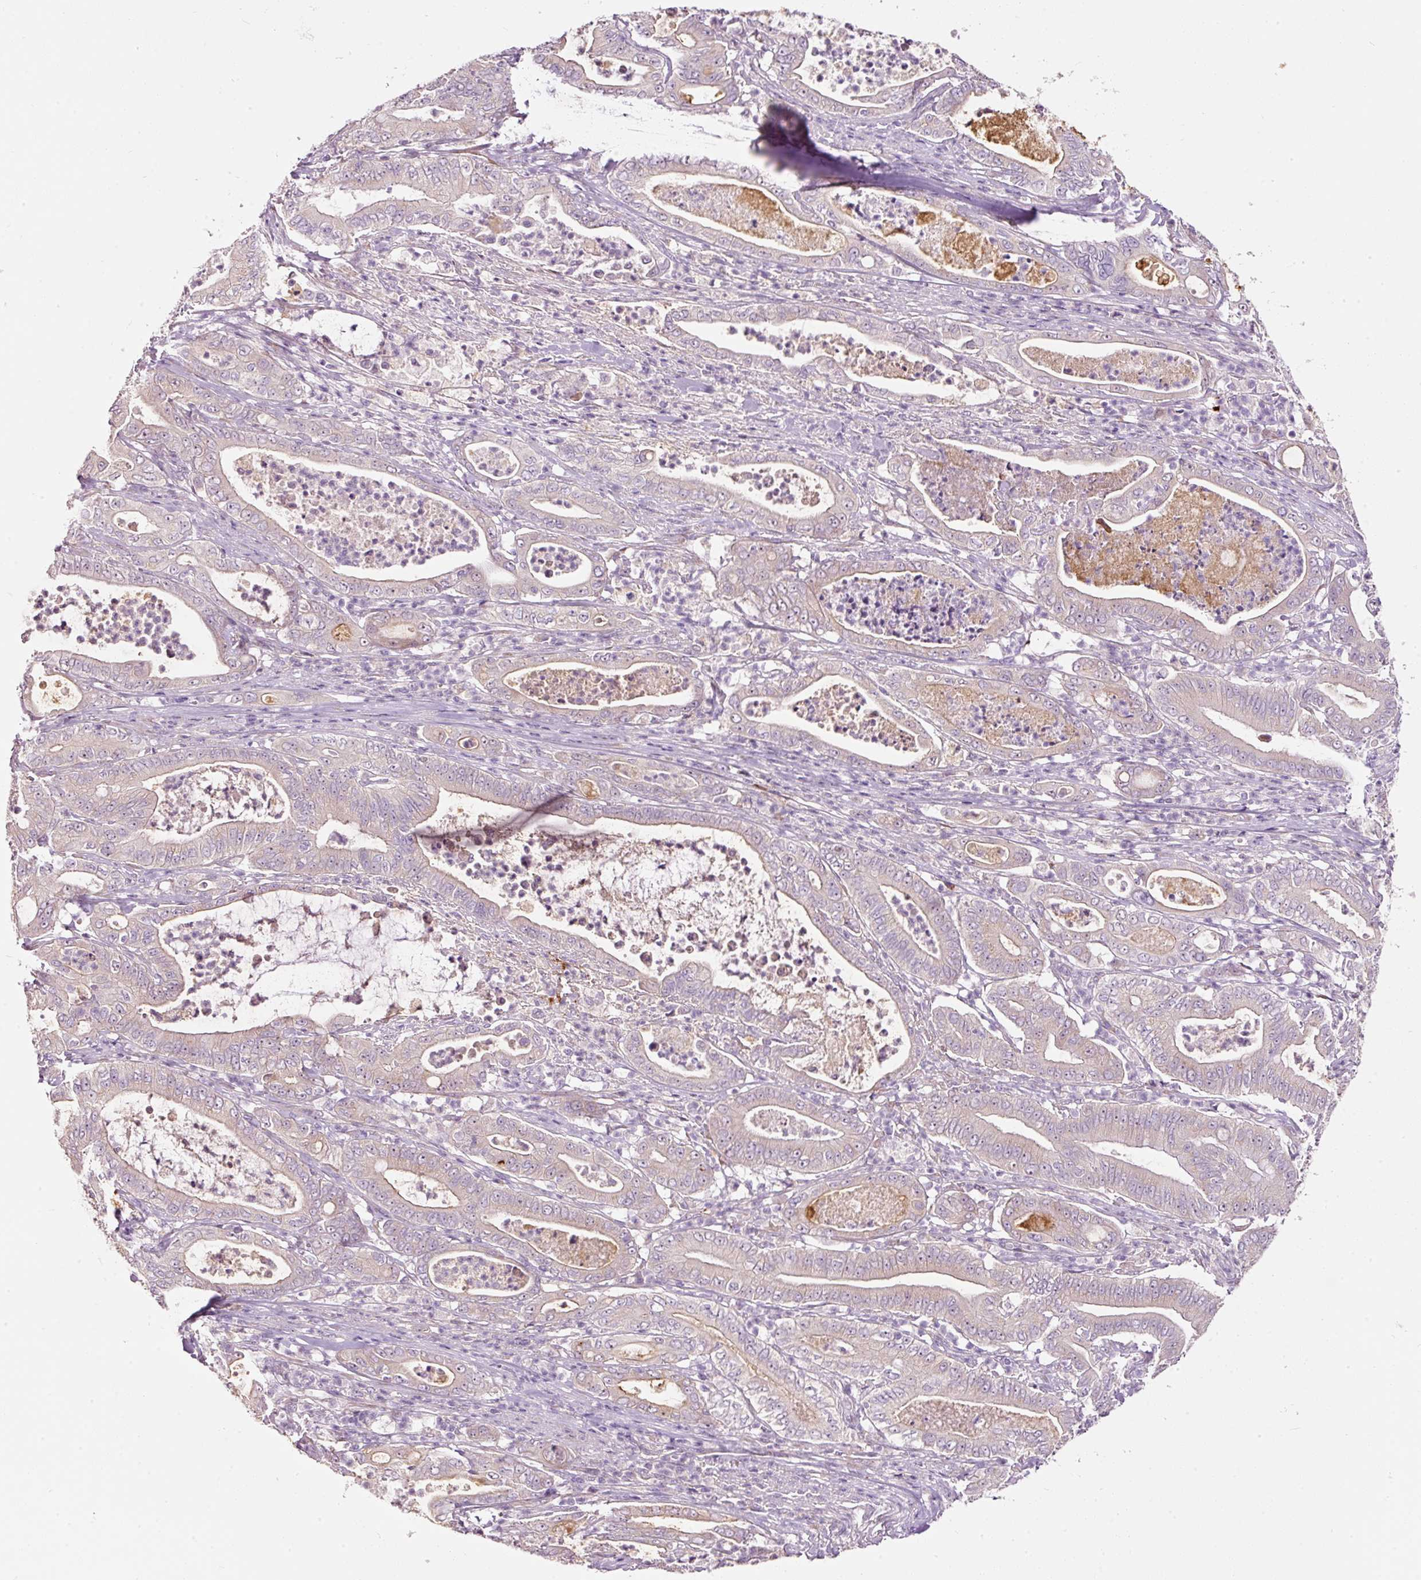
{"staining": {"intensity": "weak", "quantity": "<25%", "location": "cytoplasmic/membranous"}, "tissue": "pancreatic cancer", "cell_type": "Tumor cells", "image_type": "cancer", "snomed": [{"axis": "morphology", "description": "Adenocarcinoma, NOS"}, {"axis": "topography", "description": "Pancreas"}], "caption": "This is a histopathology image of immunohistochemistry (IHC) staining of pancreatic cancer (adenocarcinoma), which shows no staining in tumor cells.", "gene": "RSPO2", "patient": {"sex": "male", "age": 71}}